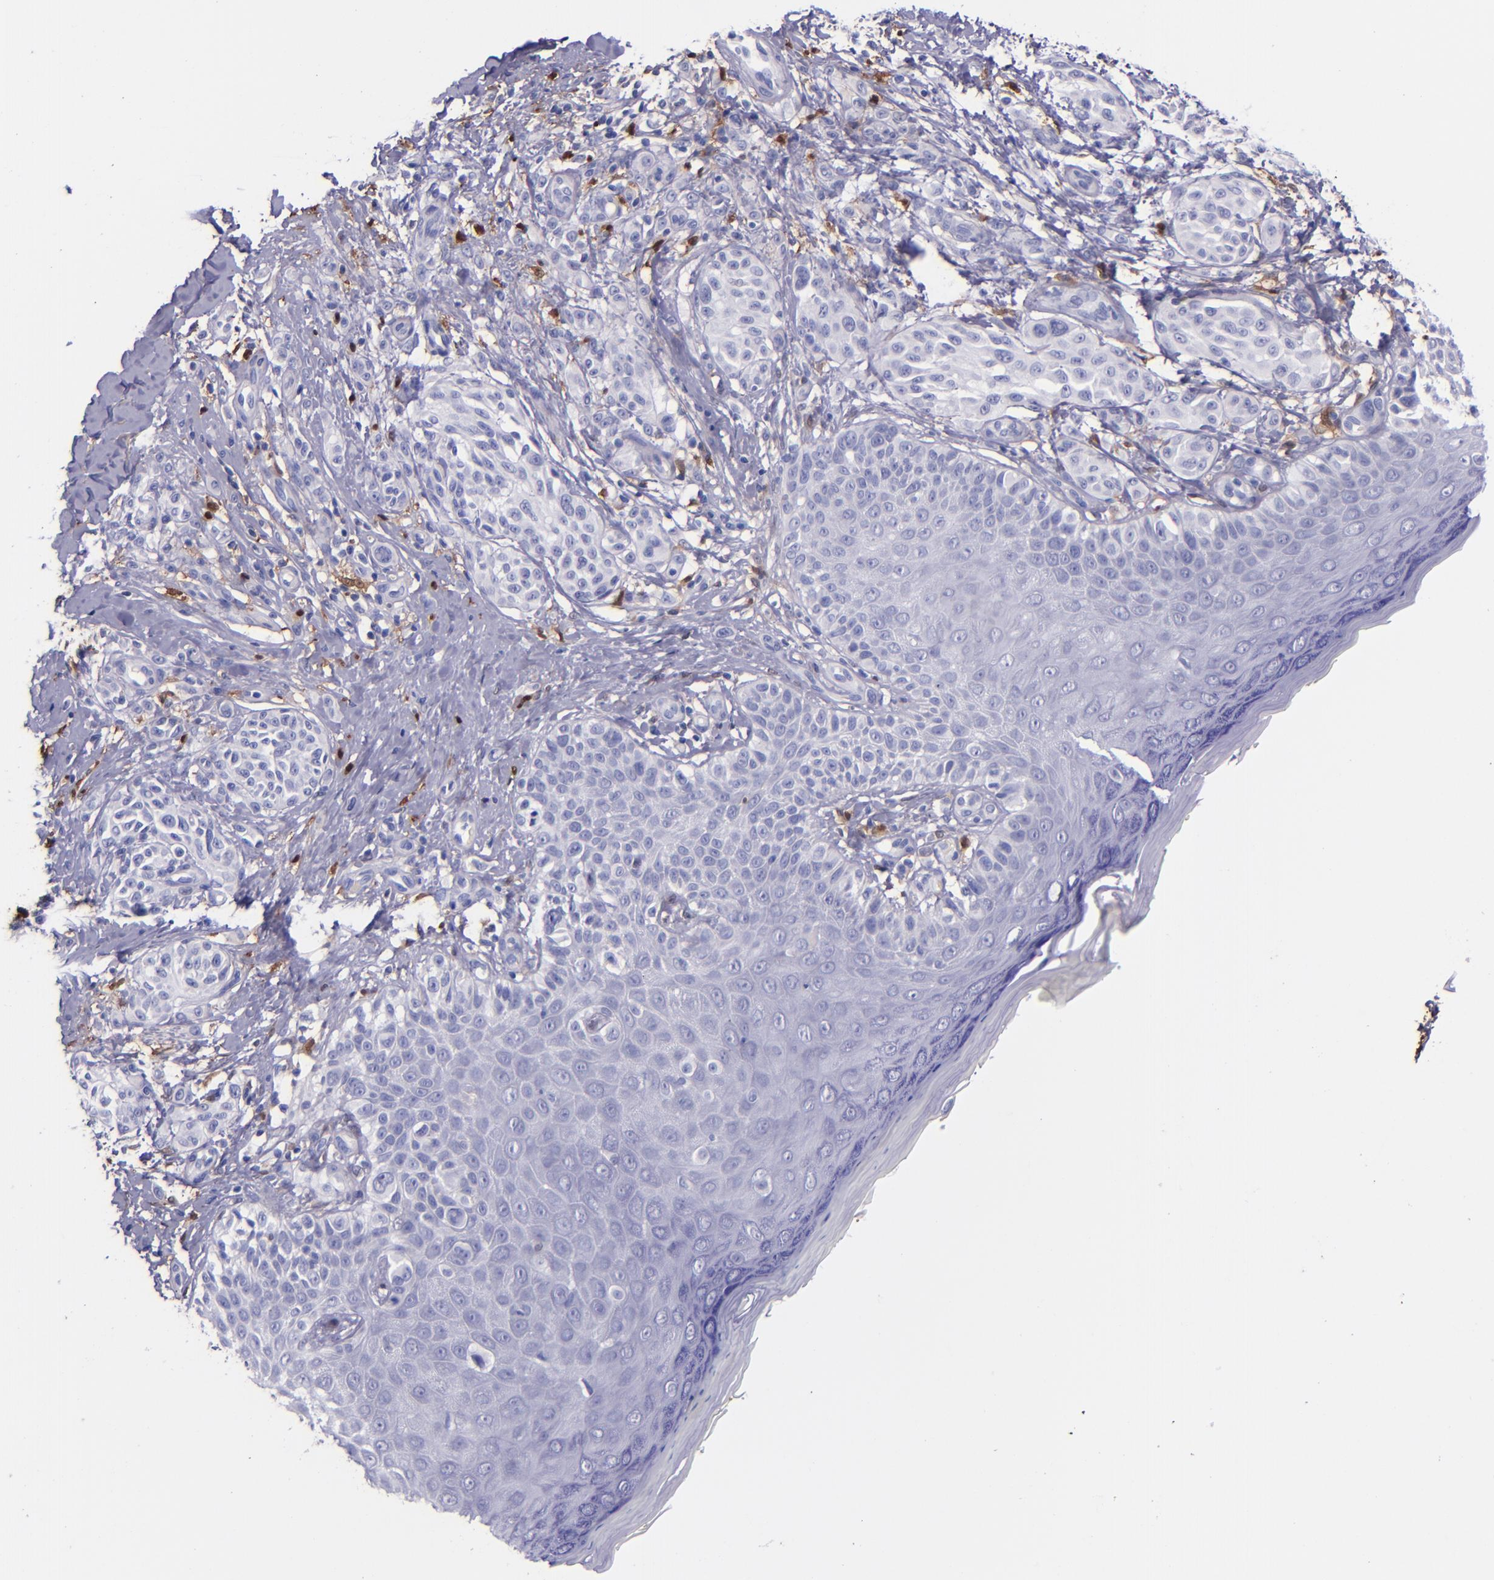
{"staining": {"intensity": "negative", "quantity": "none", "location": "none"}, "tissue": "melanoma", "cell_type": "Tumor cells", "image_type": "cancer", "snomed": [{"axis": "morphology", "description": "Malignant melanoma, NOS"}, {"axis": "topography", "description": "Skin"}], "caption": "A high-resolution image shows immunohistochemistry staining of malignant melanoma, which demonstrates no significant staining in tumor cells.", "gene": "F13A1", "patient": {"sex": "male", "age": 57}}